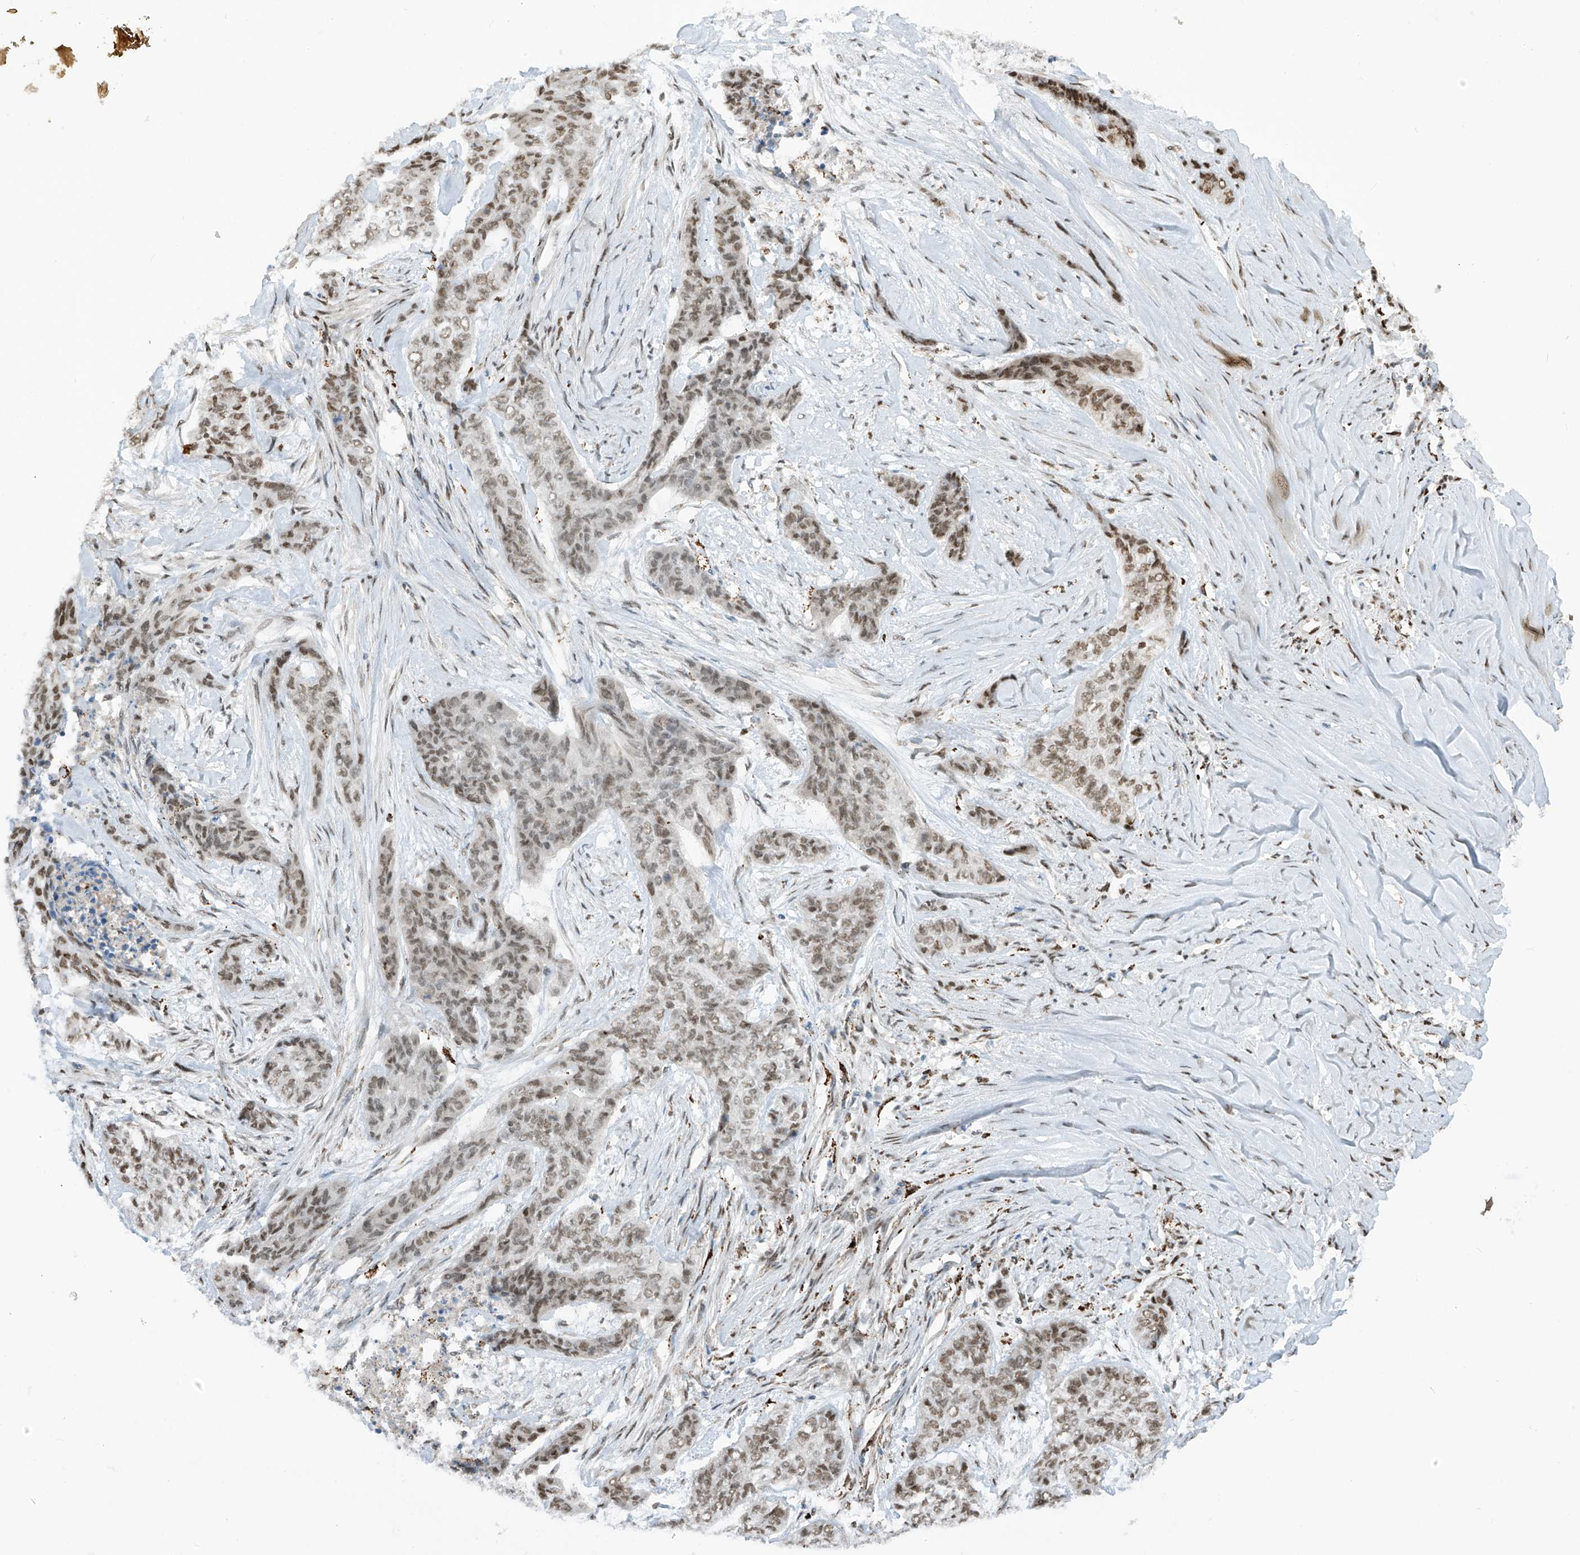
{"staining": {"intensity": "moderate", "quantity": ">75%", "location": "nuclear"}, "tissue": "skin cancer", "cell_type": "Tumor cells", "image_type": "cancer", "snomed": [{"axis": "morphology", "description": "Basal cell carcinoma"}, {"axis": "topography", "description": "Skin"}], "caption": "Moderate nuclear expression for a protein is seen in about >75% of tumor cells of basal cell carcinoma (skin) using immunohistochemistry (IHC).", "gene": "PM20D2", "patient": {"sex": "female", "age": 64}}